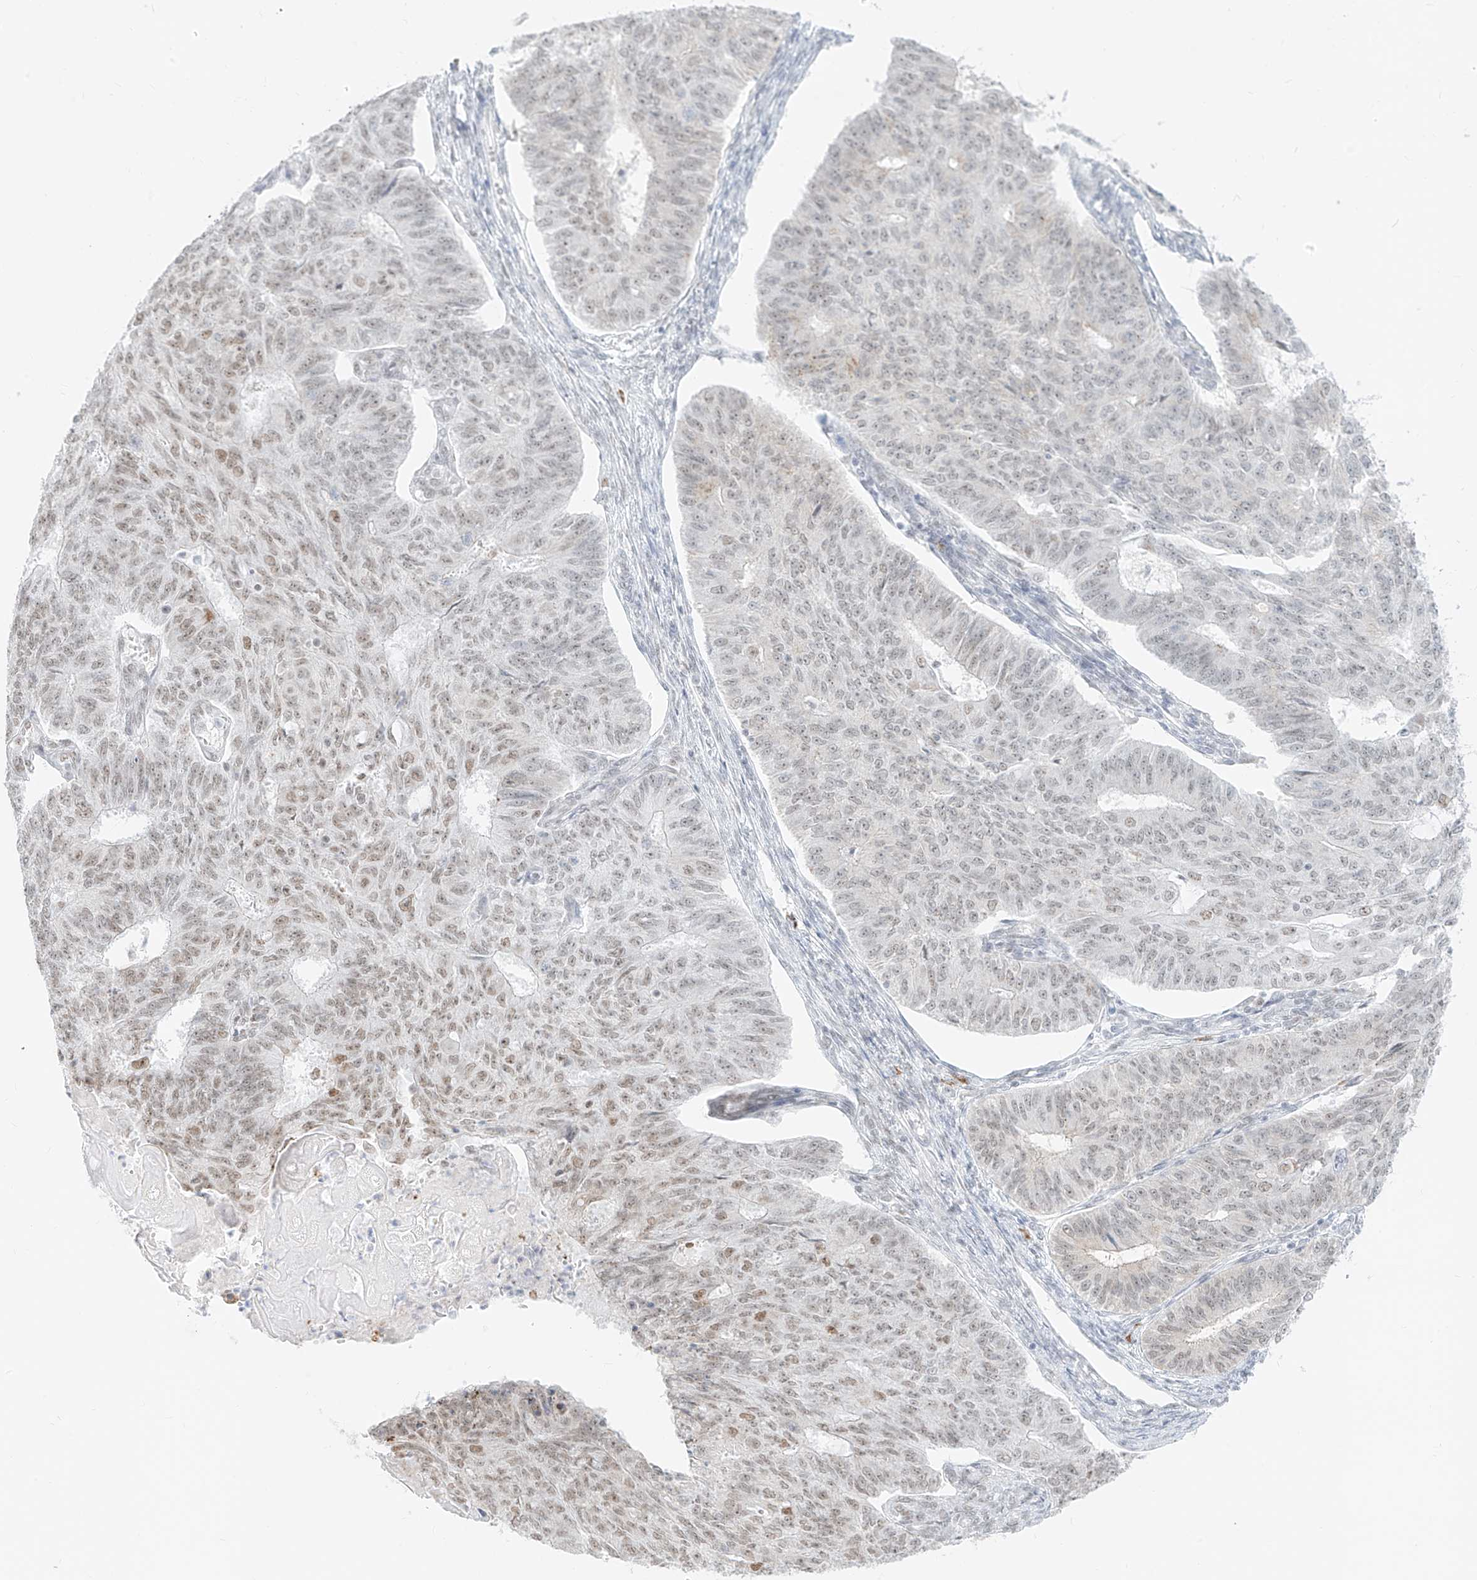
{"staining": {"intensity": "moderate", "quantity": "<25%", "location": "nuclear"}, "tissue": "endometrial cancer", "cell_type": "Tumor cells", "image_type": "cancer", "snomed": [{"axis": "morphology", "description": "Adenocarcinoma, NOS"}, {"axis": "topography", "description": "Endometrium"}], "caption": "Adenocarcinoma (endometrial) was stained to show a protein in brown. There is low levels of moderate nuclear expression in about <25% of tumor cells. The staining was performed using DAB, with brown indicating positive protein expression. Nuclei are stained blue with hematoxylin.", "gene": "SUPT5H", "patient": {"sex": "female", "age": 32}}